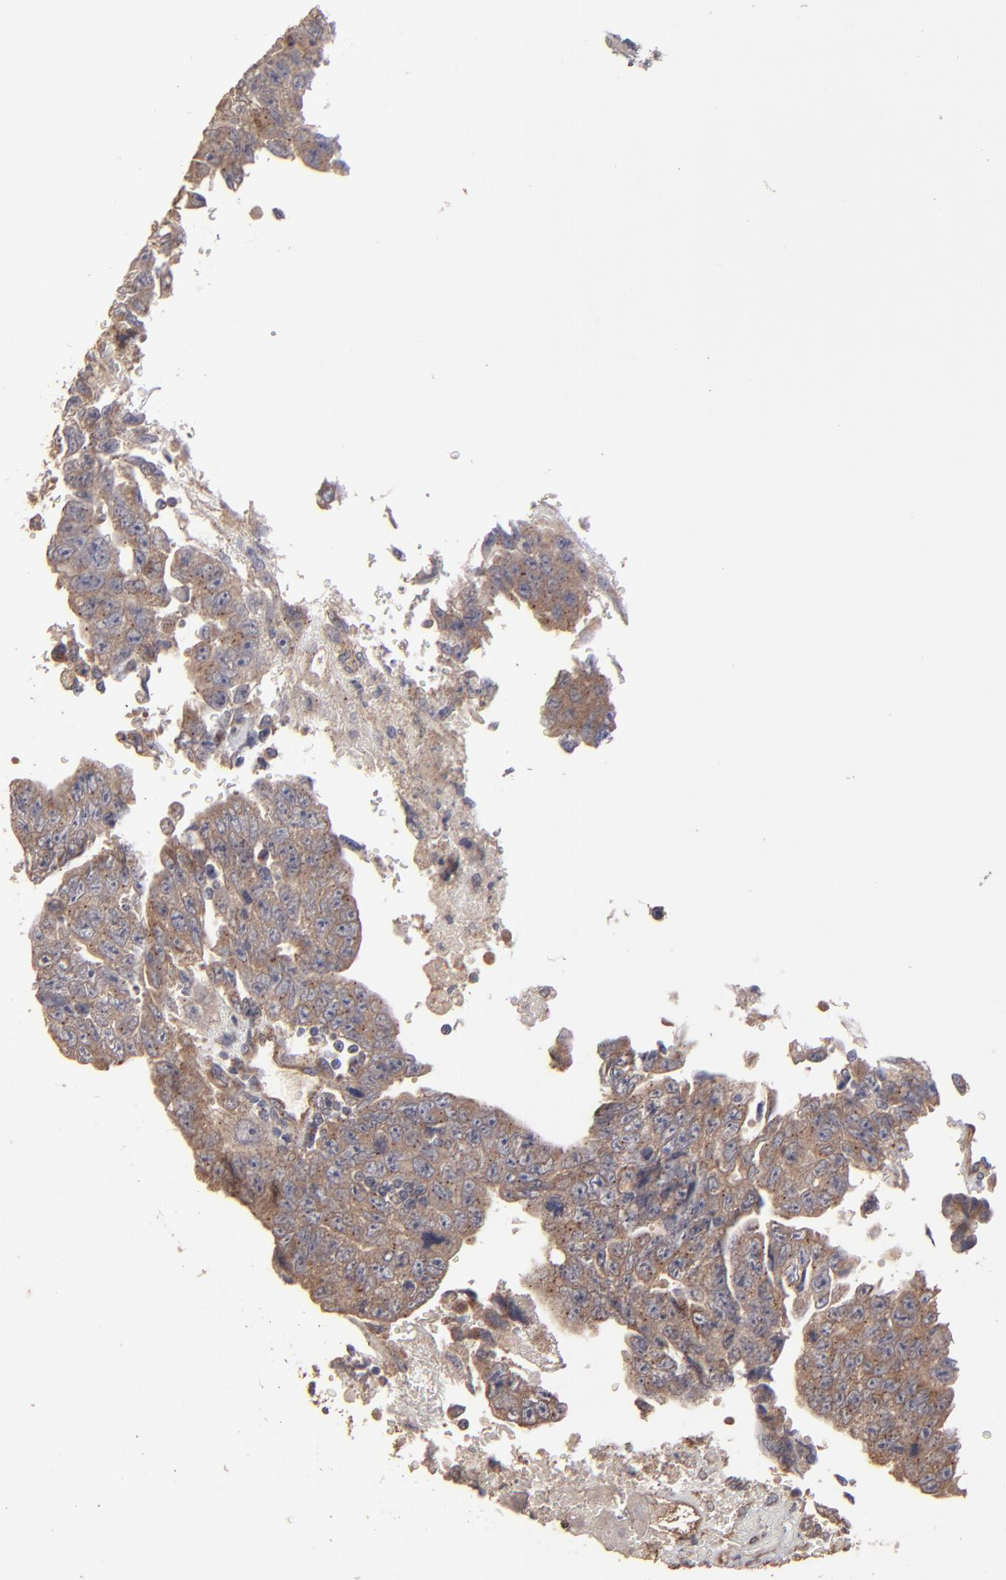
{"staining": {"intensity": "weak", "quantity": ">75%", "location": "cytoplasmic/membranous"}, "tissue": "testis cancer", "cell_type": "Tumor cells", "image_type": "cancer", "snomed": [{"axis": "morphology", "description": "Carcinoma, Embryonal, NOS"}, {"axis": "topography", "description": "Testis"}], "caption": "IHC histopathology image of neoplastic tissue: testis embryonal carcinoma stained using immunohistochemistry (IHC) reveals low levels of weak protein expression localized specifically in the cytoplasmic/membranous of tumor cells, appearing as a cytoplasmic/membranous brown color.", "gene": "MMP2", "patient": {"sex": "male", "age": 28}}